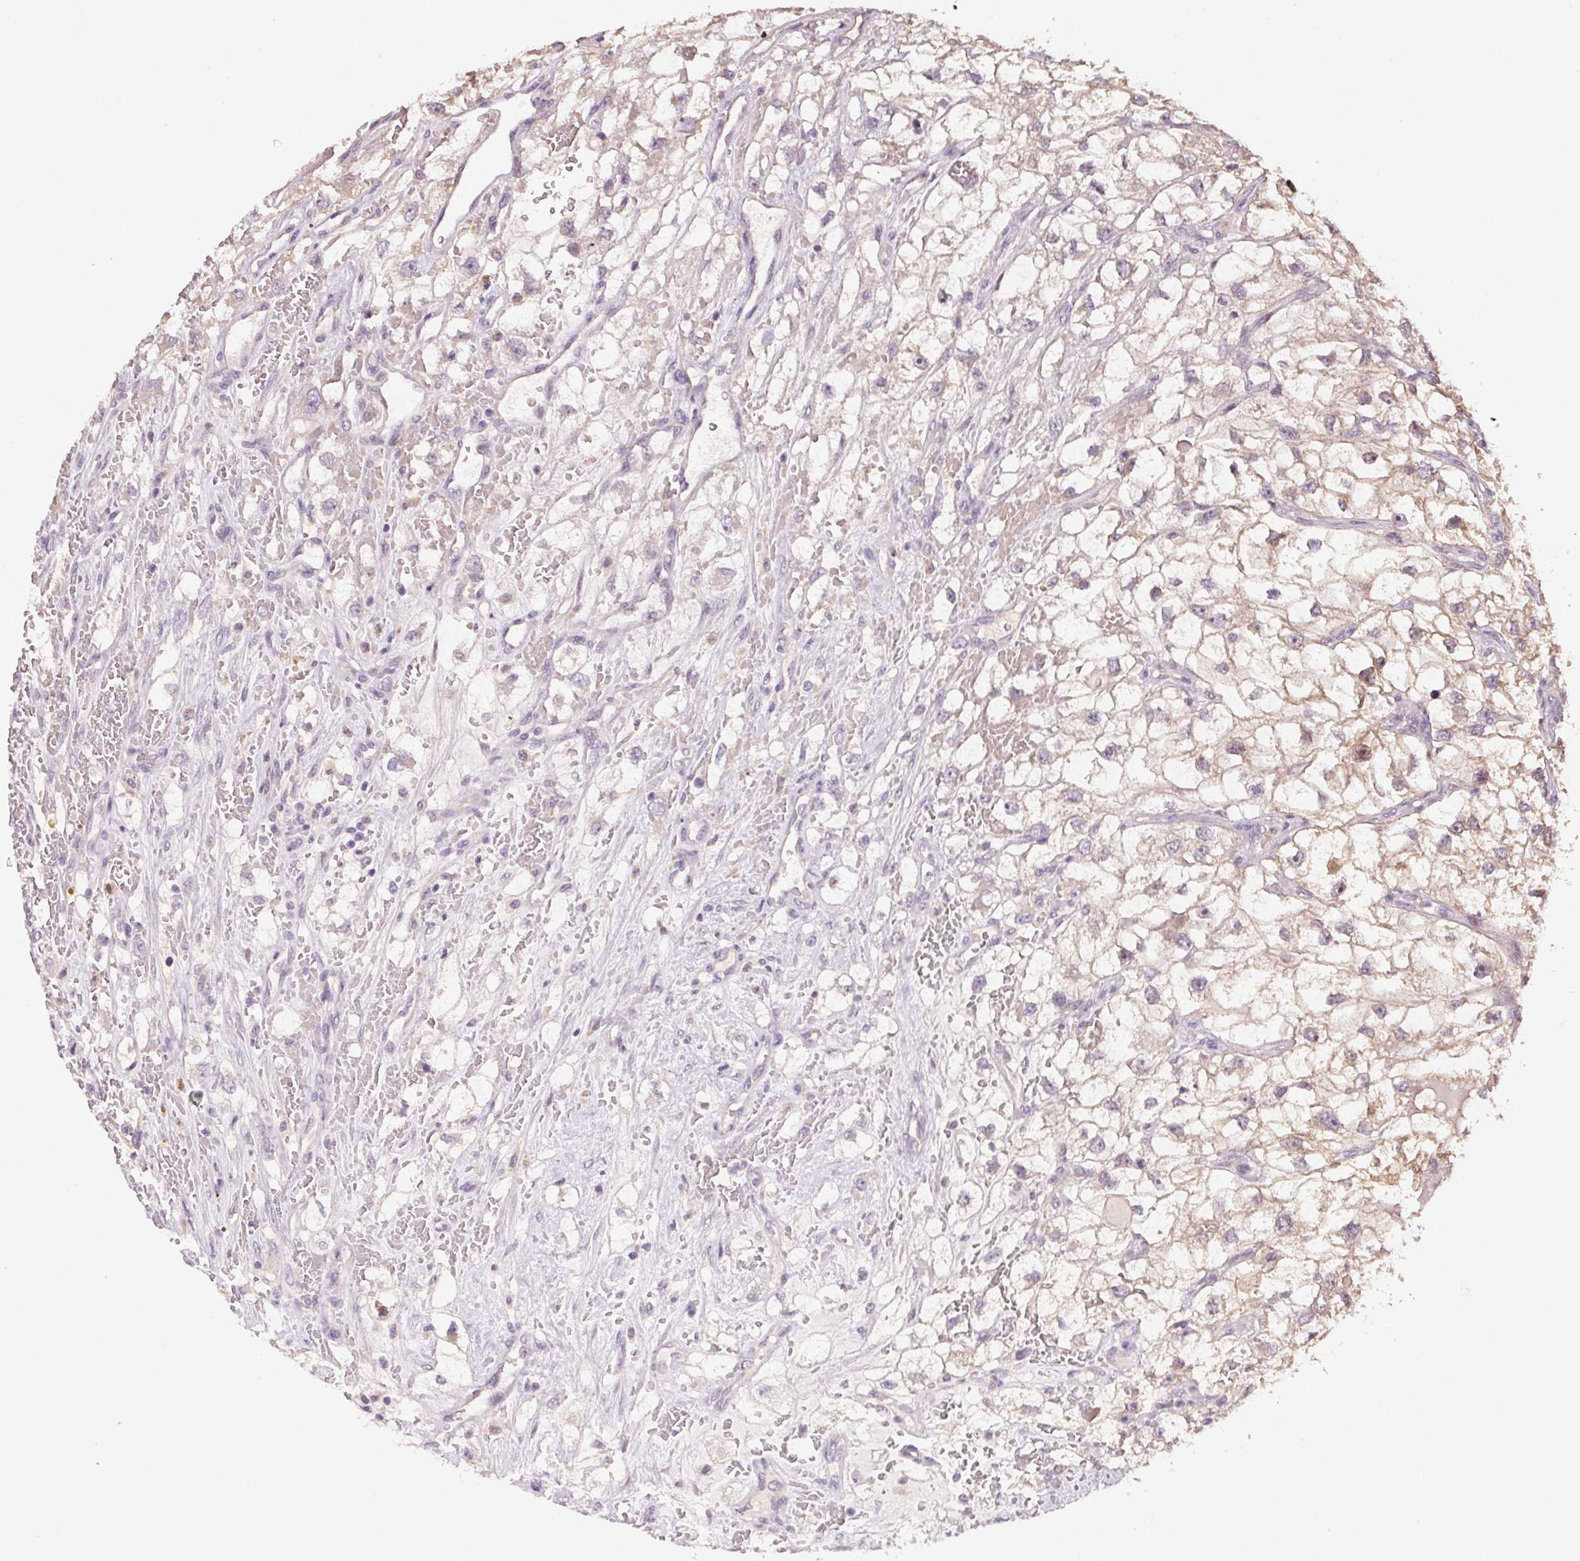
{"staining": {"intensity": "weak", "quantity": ">75%", "location": "cytoplasmic/membranous"}, "tissue": "renal cancer", "cell_type": "Tumor cells", "image_type": "cancer", "snomed": [{"axis": "morphology", "description": "Adenocarcinoma, NOS"}, {"axis": "topography", "description": "Kidney"}], "caption": "Renal adenocarcinoma stained for a protein demonstrates weak cytoplasmic/membranous positivity in tumor cells.", "gene": "ALDH8A1", "patient": {"sex": "male", "age": 59}}